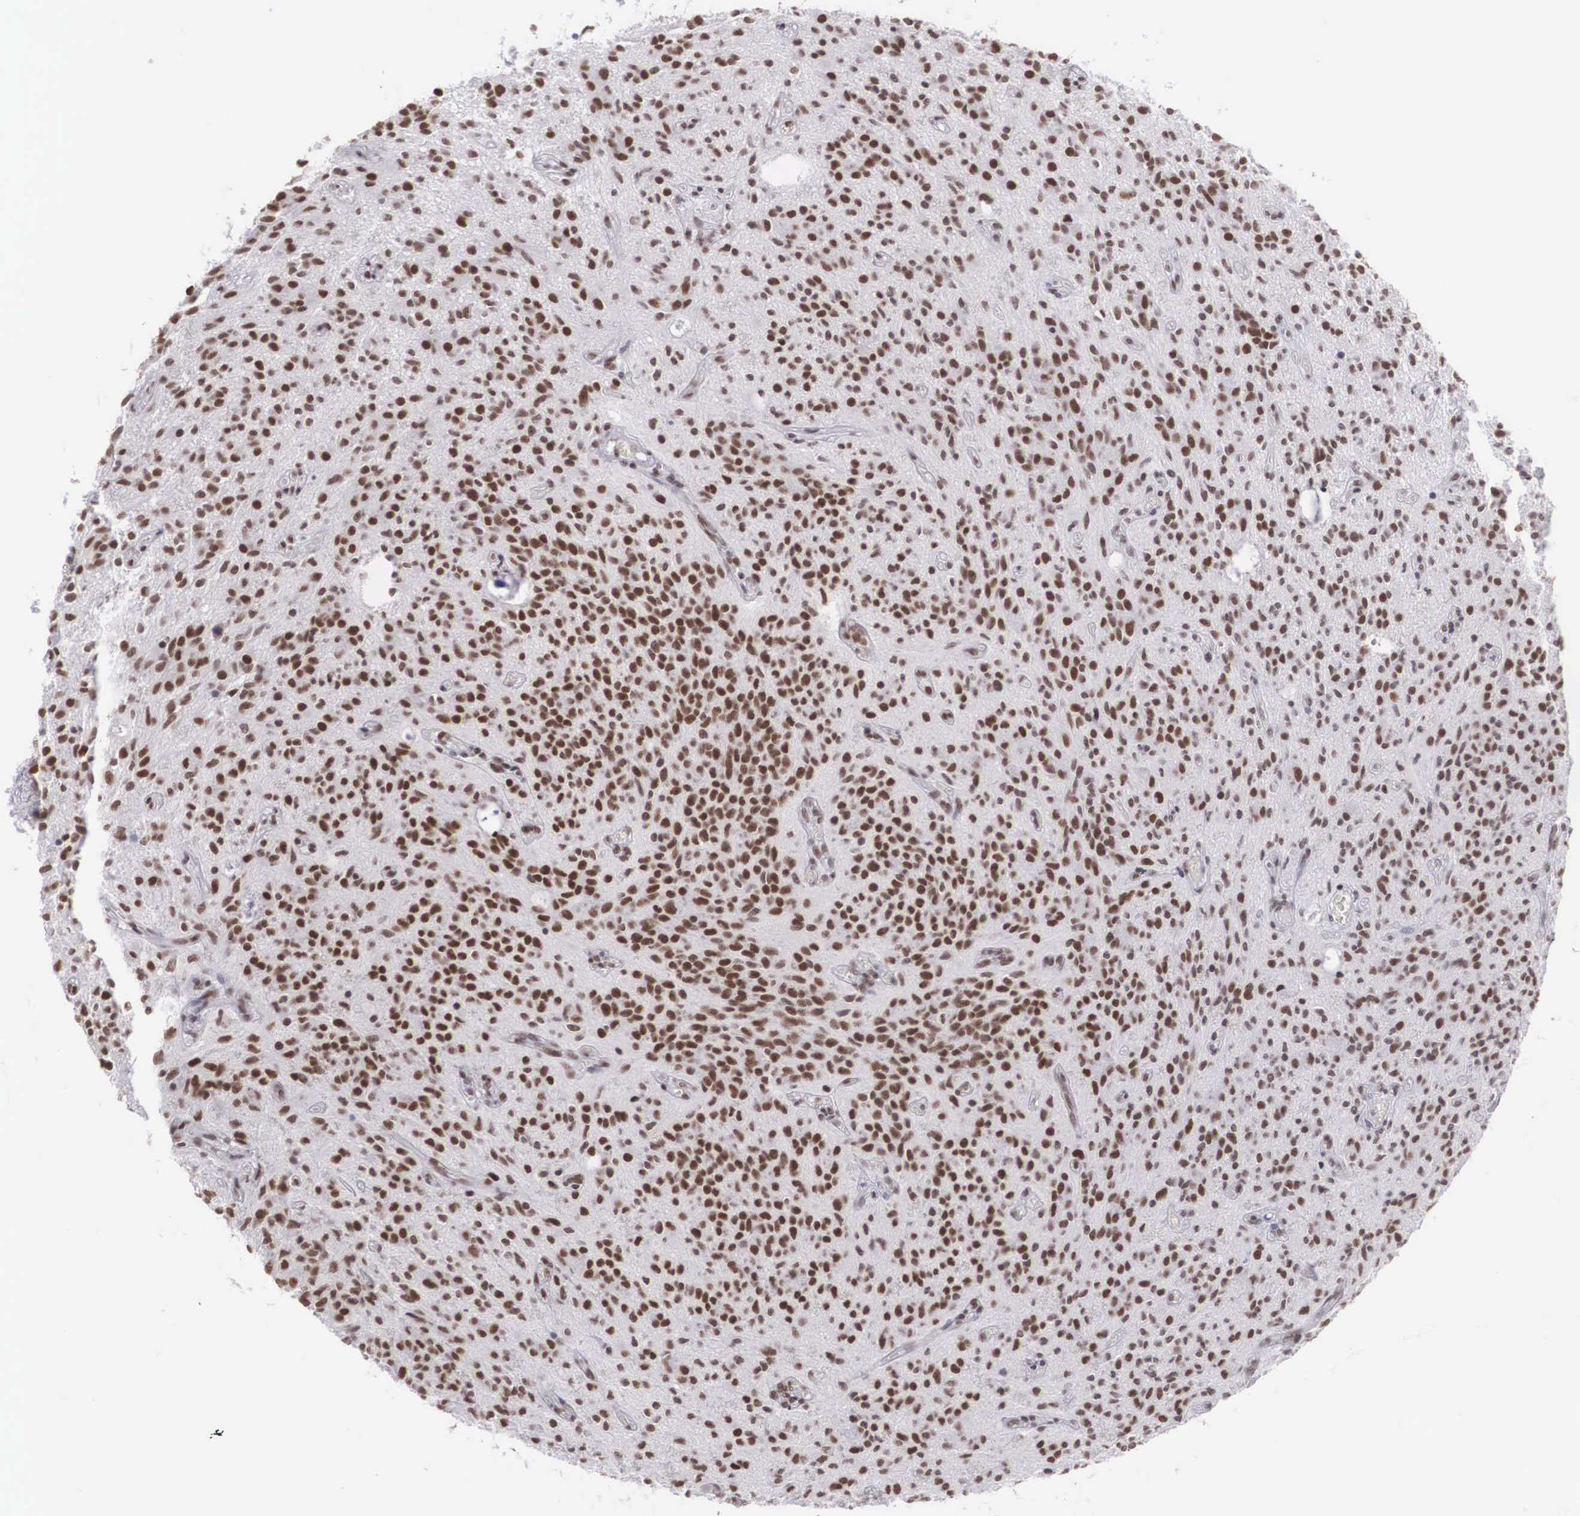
{"staining": {"intensity": "moderate", "quantity": ">75%", "location": "nuclear"}, "tissue": "glioma", "cell_type": "Tumor cells", "image_type": "cancer", "snomed": [{"axis": "morphology", "description": "Glioma, malignant, Low grade"}, {"axis": "topography", "description": "Brain"}], "caption": "Moderate nuclear positivity is identified in approximately >75% of tumor cells in malignant glioma (low-grade).", "gene": "CSTF2", "patient": {"sex": "female", "age": 15}}